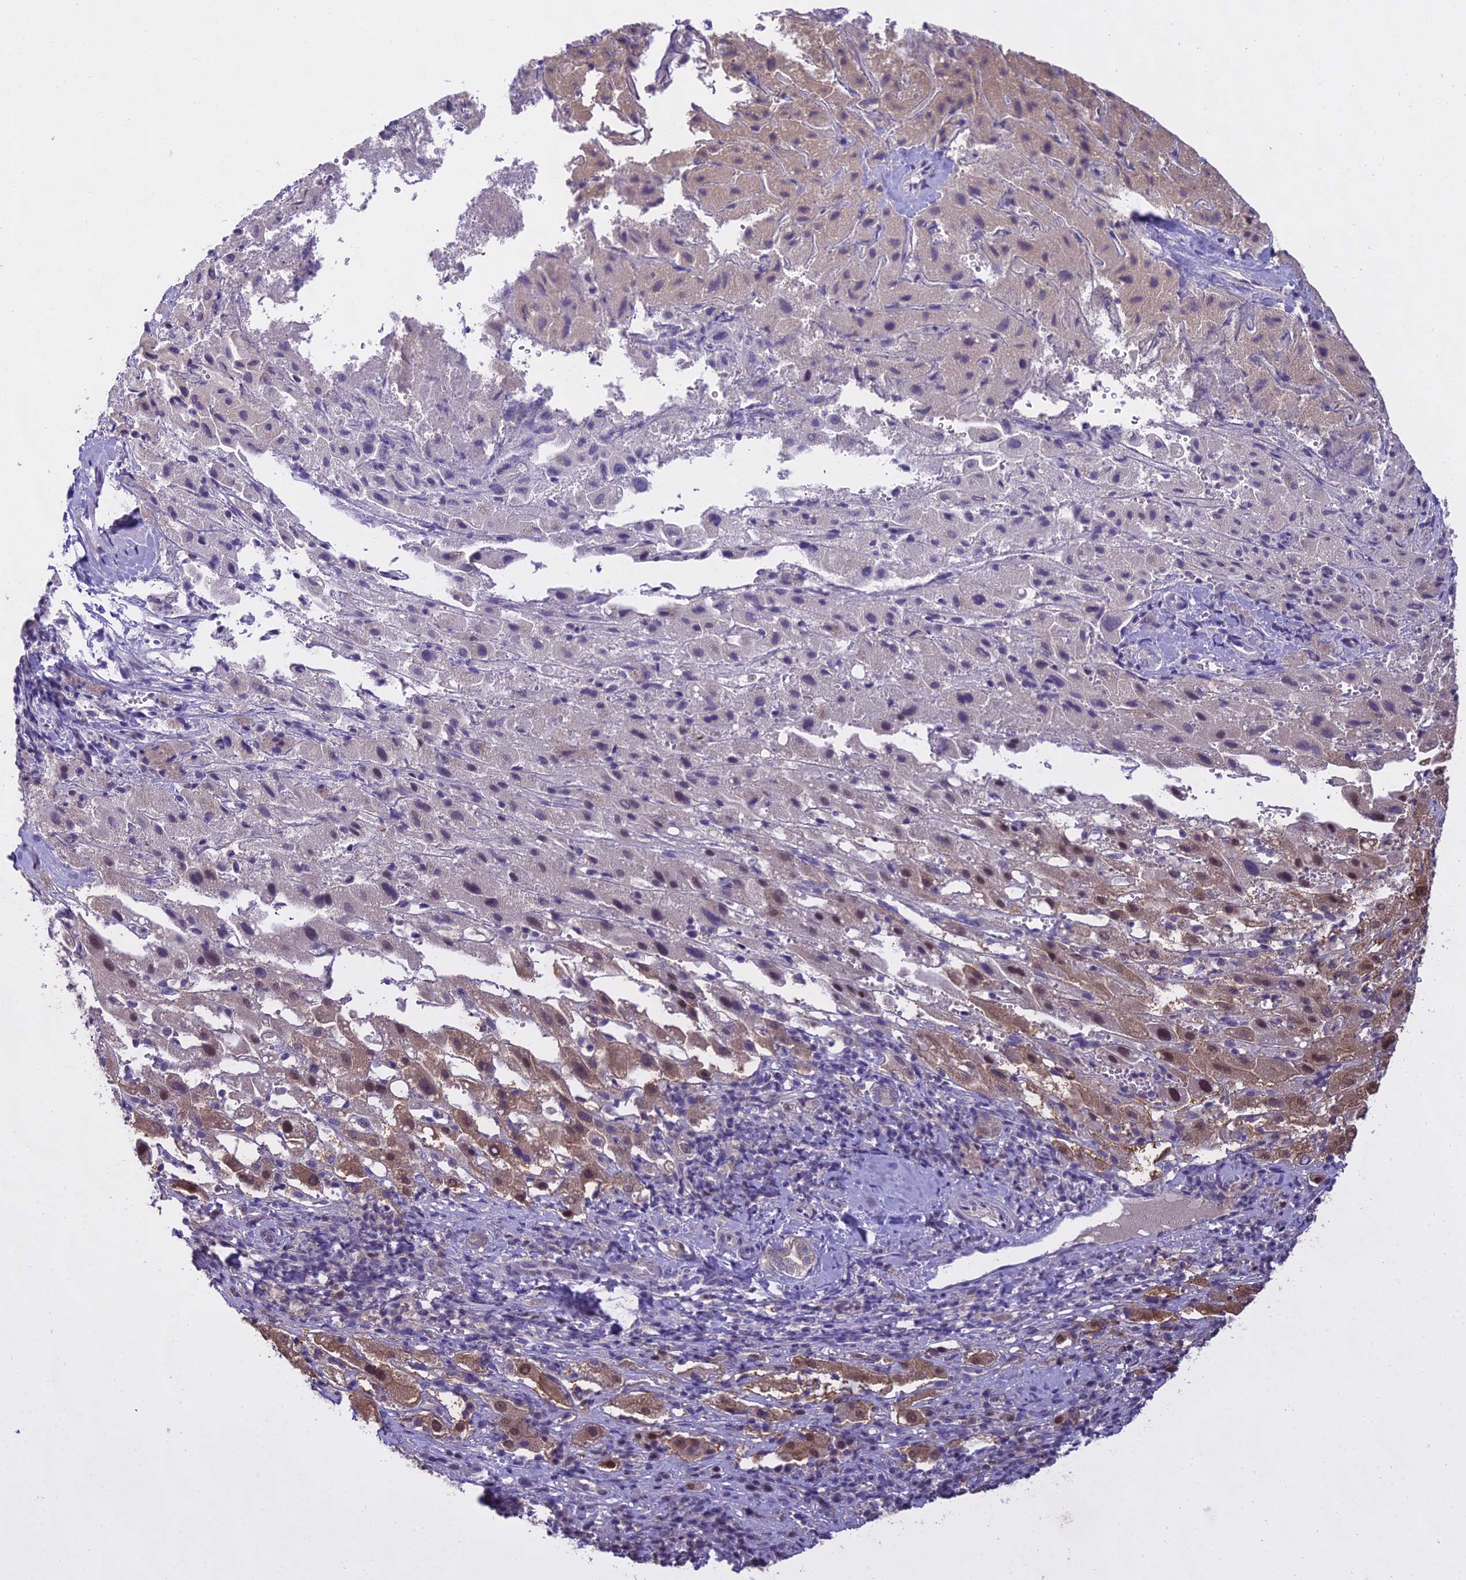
{"staining": {"intensity": "moderate", "quantity": "<25%", "location": "cytoplasmic/membranous,nuclear"}, "tissue": "liver cancer", "cell_type": "Tumor cells", "image_type": "cancer", "snomed": [{"axis": "morphology", "description": "Carcinoma, Hepatocellular, NOS"}, {"axis": "topography", "description": "Liver"}], "caption": "The immunohistochemical stain labels moderate cytoplasmic/membranous and nuclear staining in tumor cells of liver hepatocellular carcinoma tissue. The staining was performed using DAB (3,3'-diaminobenzidine) to visualize the protein expression in brown, while the nuclei were stained in blue with hematoxylin (Magnification: 20x).", "gene": "MAT2A", "patient": {"sex": "female", "age": 58}}